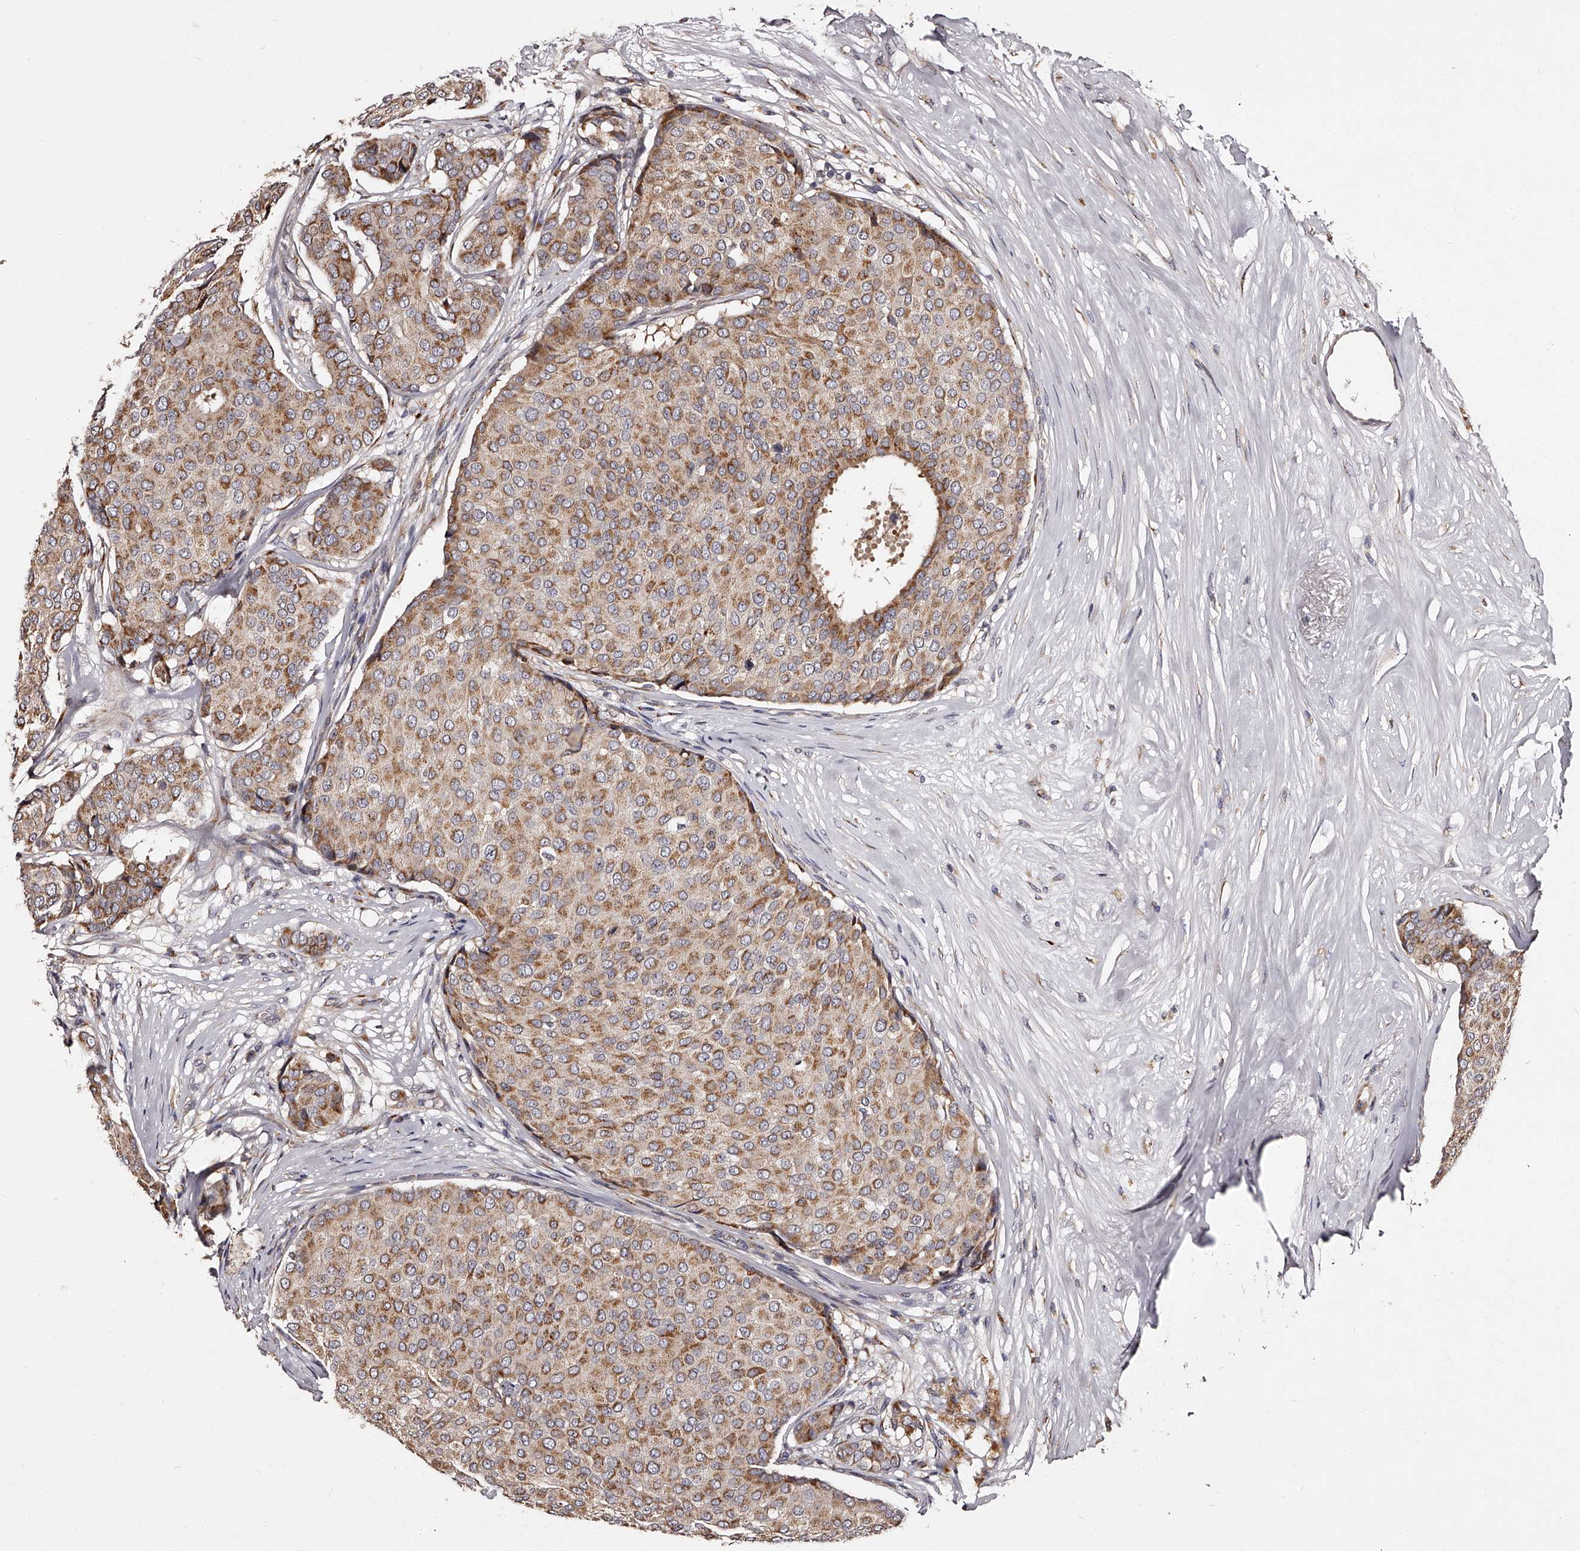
{"staining": {"intensity": "moderate", "quantity": ">75%", "location": "cytoplasmic/membranous"}, "tissue": "breast cancer", "cell_type": "Tumor cells", "image_type": "cancer", "snomed": [{"axis": "morphology", "description": "Duct carcinoma"}, {"axis": "topography", "description": "Breast"}], "caption": "DAB (3,3'-diaminobenzidine) immunohistochemical staining of human breast cancer (invasive ductal carcinoma) shows moderate cytoplasmic/membranous protein expression in about >75% of tumor cells.", "gene": "RSC1A1", "patient": {"sex": "female", "age": 75}}